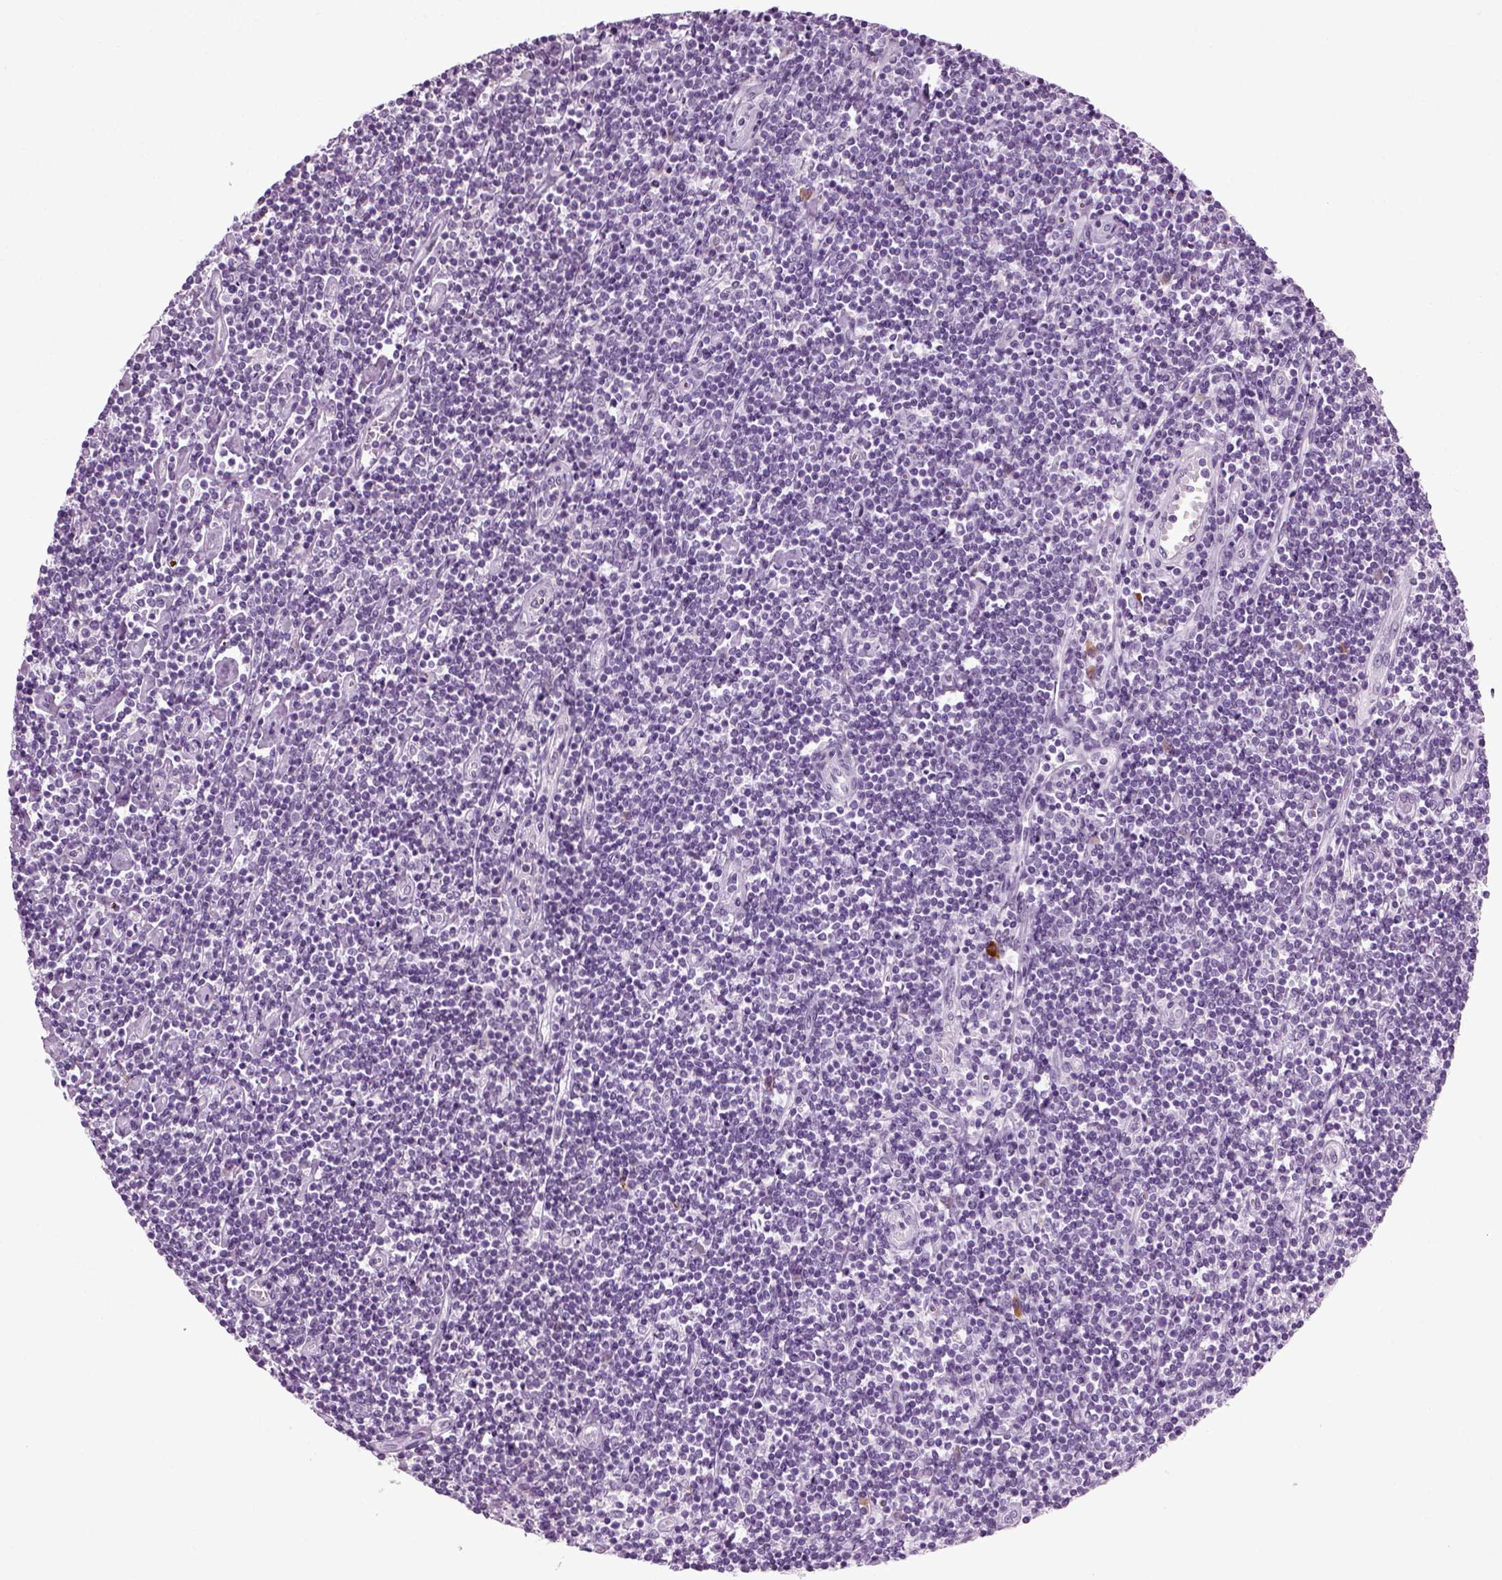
{"staining": {"intensity": "negative", "quantity": "none", "location": "none"}, "tissue": "lymphoma", "cell_type": "Tumor cells", "image_type": "cancer", "snomed": [{"axis": "morphology", "description": "Hodgkin's disease, NOS"}, {"axis": "topography", "description": "Lymph node"}], "caption": "Immunohistochemistry image of human lymphoma stained for a protein (brown), which reveals no staining in tumor cells.", "gene": "PRLH", "patient": {"sex": "male", "age": 40}}